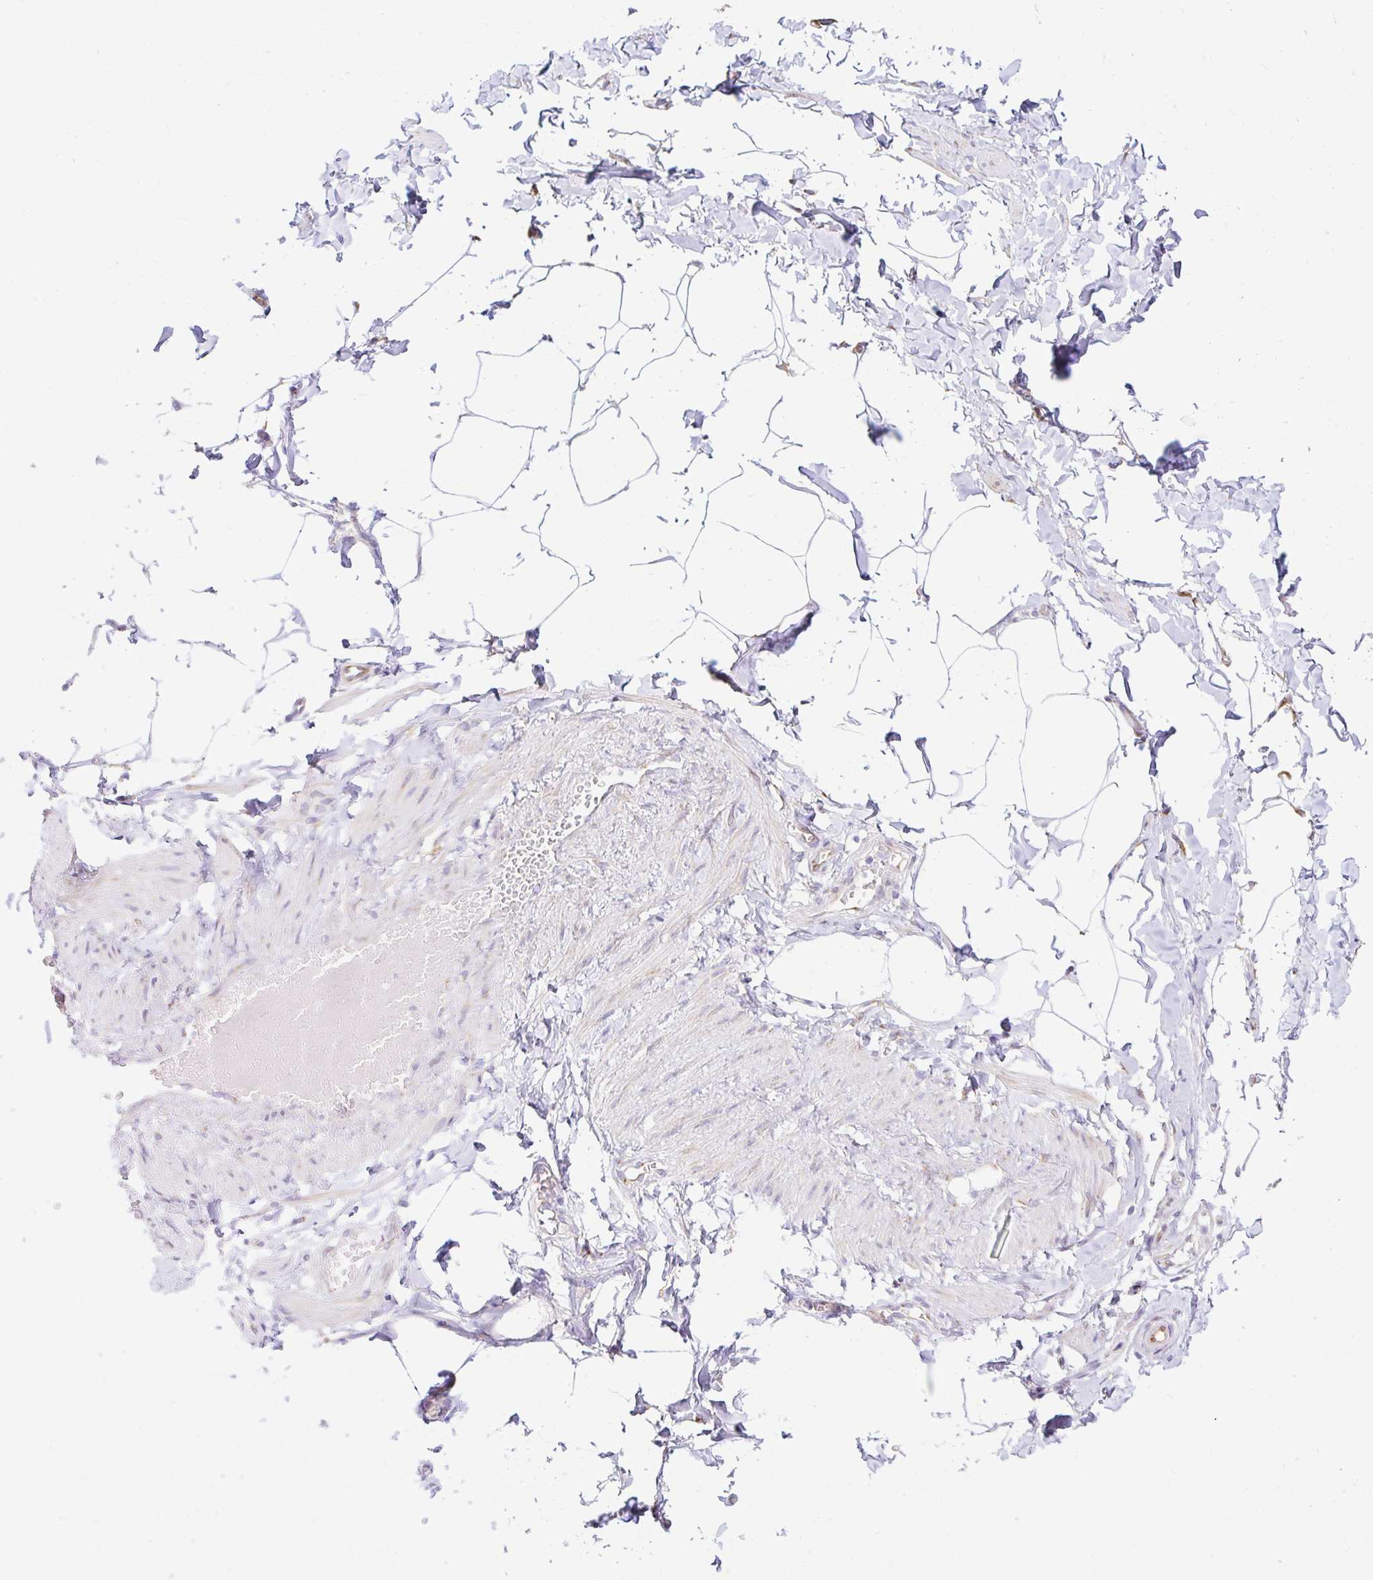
{"staining": {"intensity": "negative", "quantity": "none", "location": "none"}, "tissue": "adipose tissue", "cell_type": "Adipocytes", "image_type": "normal", "snomed": [{"axis": "morphology", "description": "Normal tissue, NOS"}, {"axis": "topography", "description": "Soft tissue"}, {"axis": "topography", "description": "Adipose tissue"}, {"axis": "topography", "description": "Vascular tissue"}, {"axis": "topography", "description": "Peripheral nerve tissue"}], "caption": "Micrograph shows no protein expression in adipocytes of normal adipose tissue. (DAB (3,3'-diaminobenzidine) immunohistochemistry (IHC) visualized using brightfield microscopy, high magnification).", "gene": "CAPSL", "patient": {"sex": "male", "age": 29}}